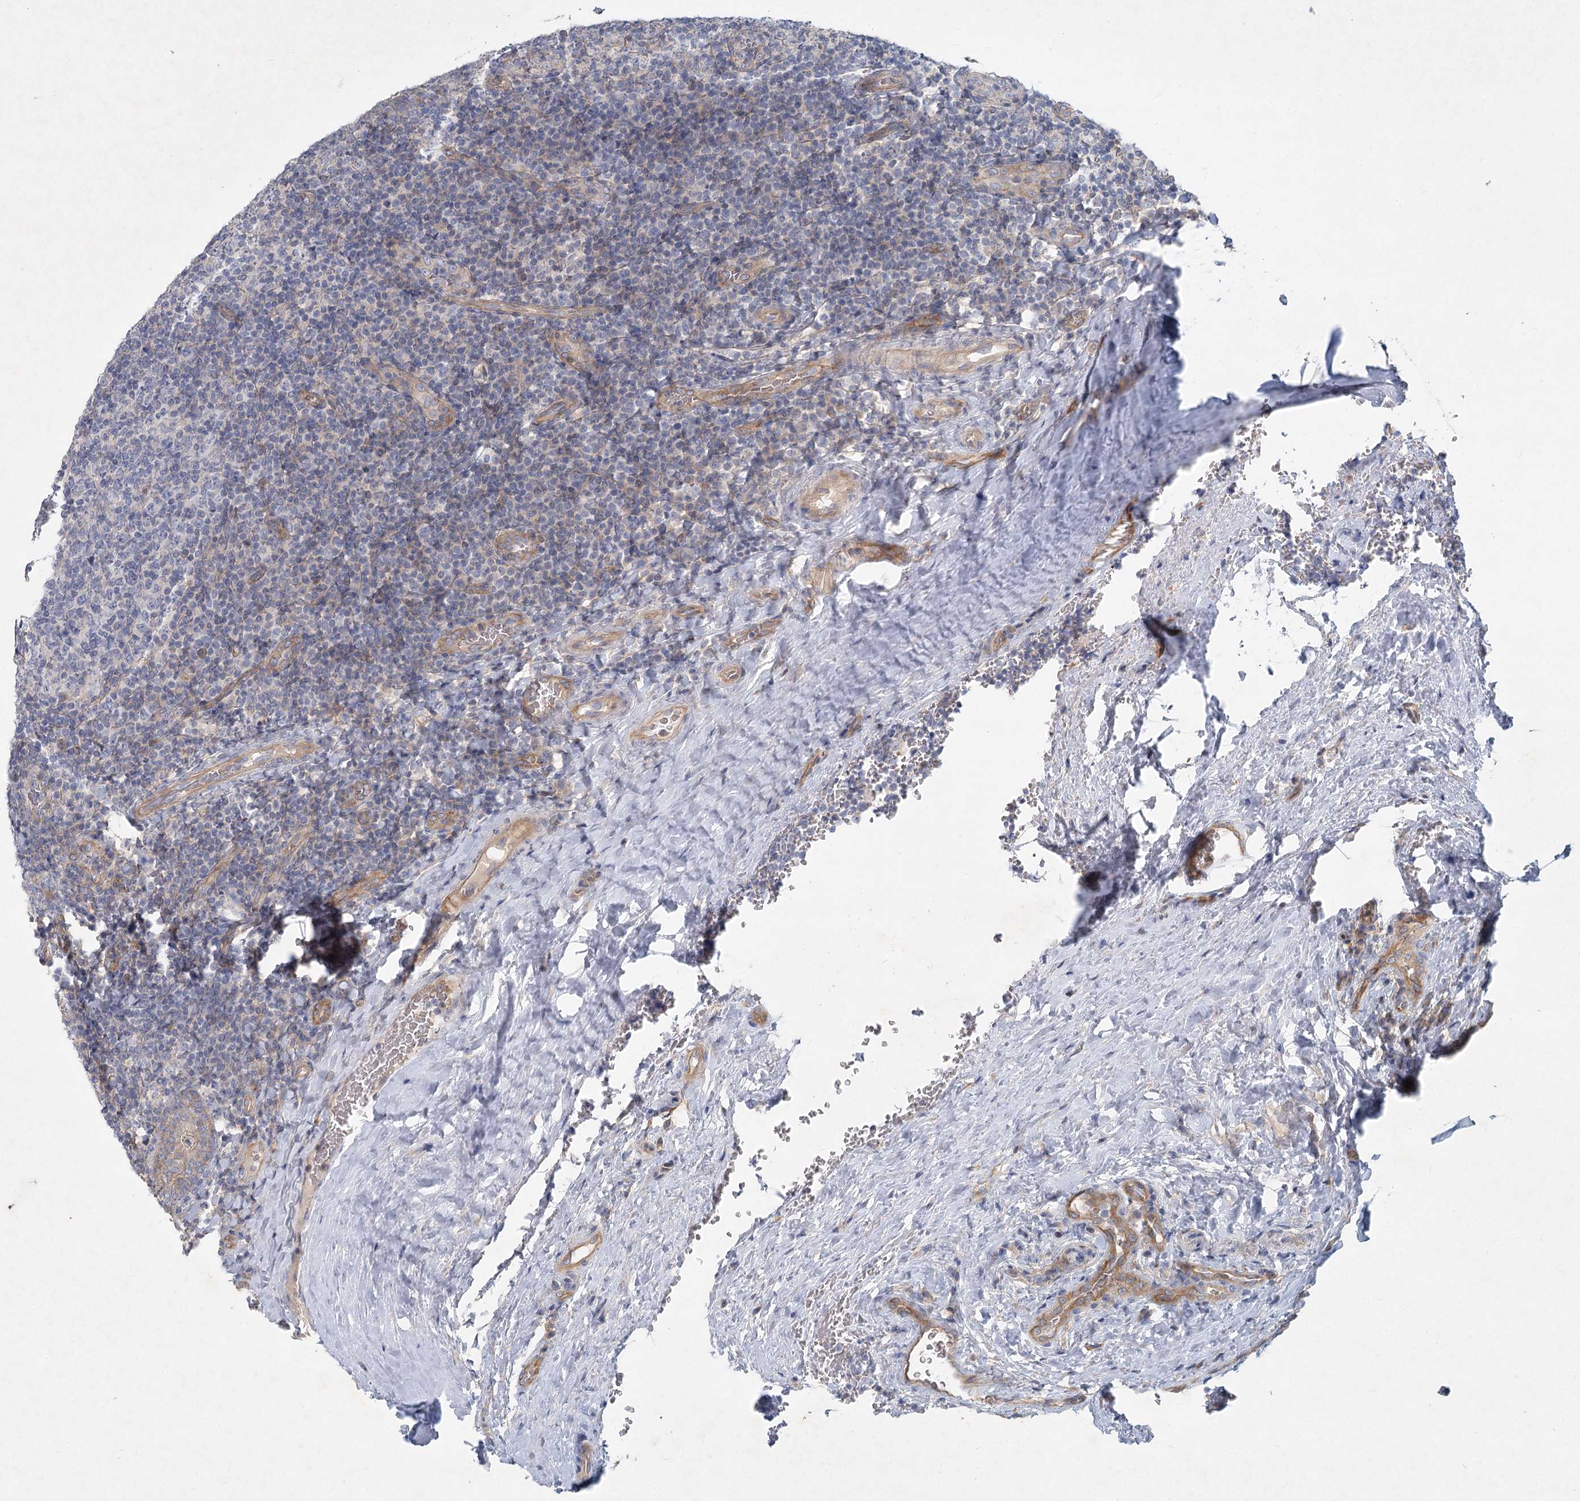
{"staining": {"intensity": "negative", "quantity": "none", "location": "none"}, "tissue": "tonsil", "cell_type": "Germinal center cells", "image_type": "normal", "snomed": [{"axis": "morphology", "description": "Normal tissue, NOS"}, {"axis": "topography", "description": "Tonsil"}], "caption": "Normal tonsil was stained to show a protein in brown. There is no significant staining in germinal center cells. (DAB IHC with hematoxylin counter stain).", "gene": "DNMBP", "patient": {"sex": "male", "age": 17}}